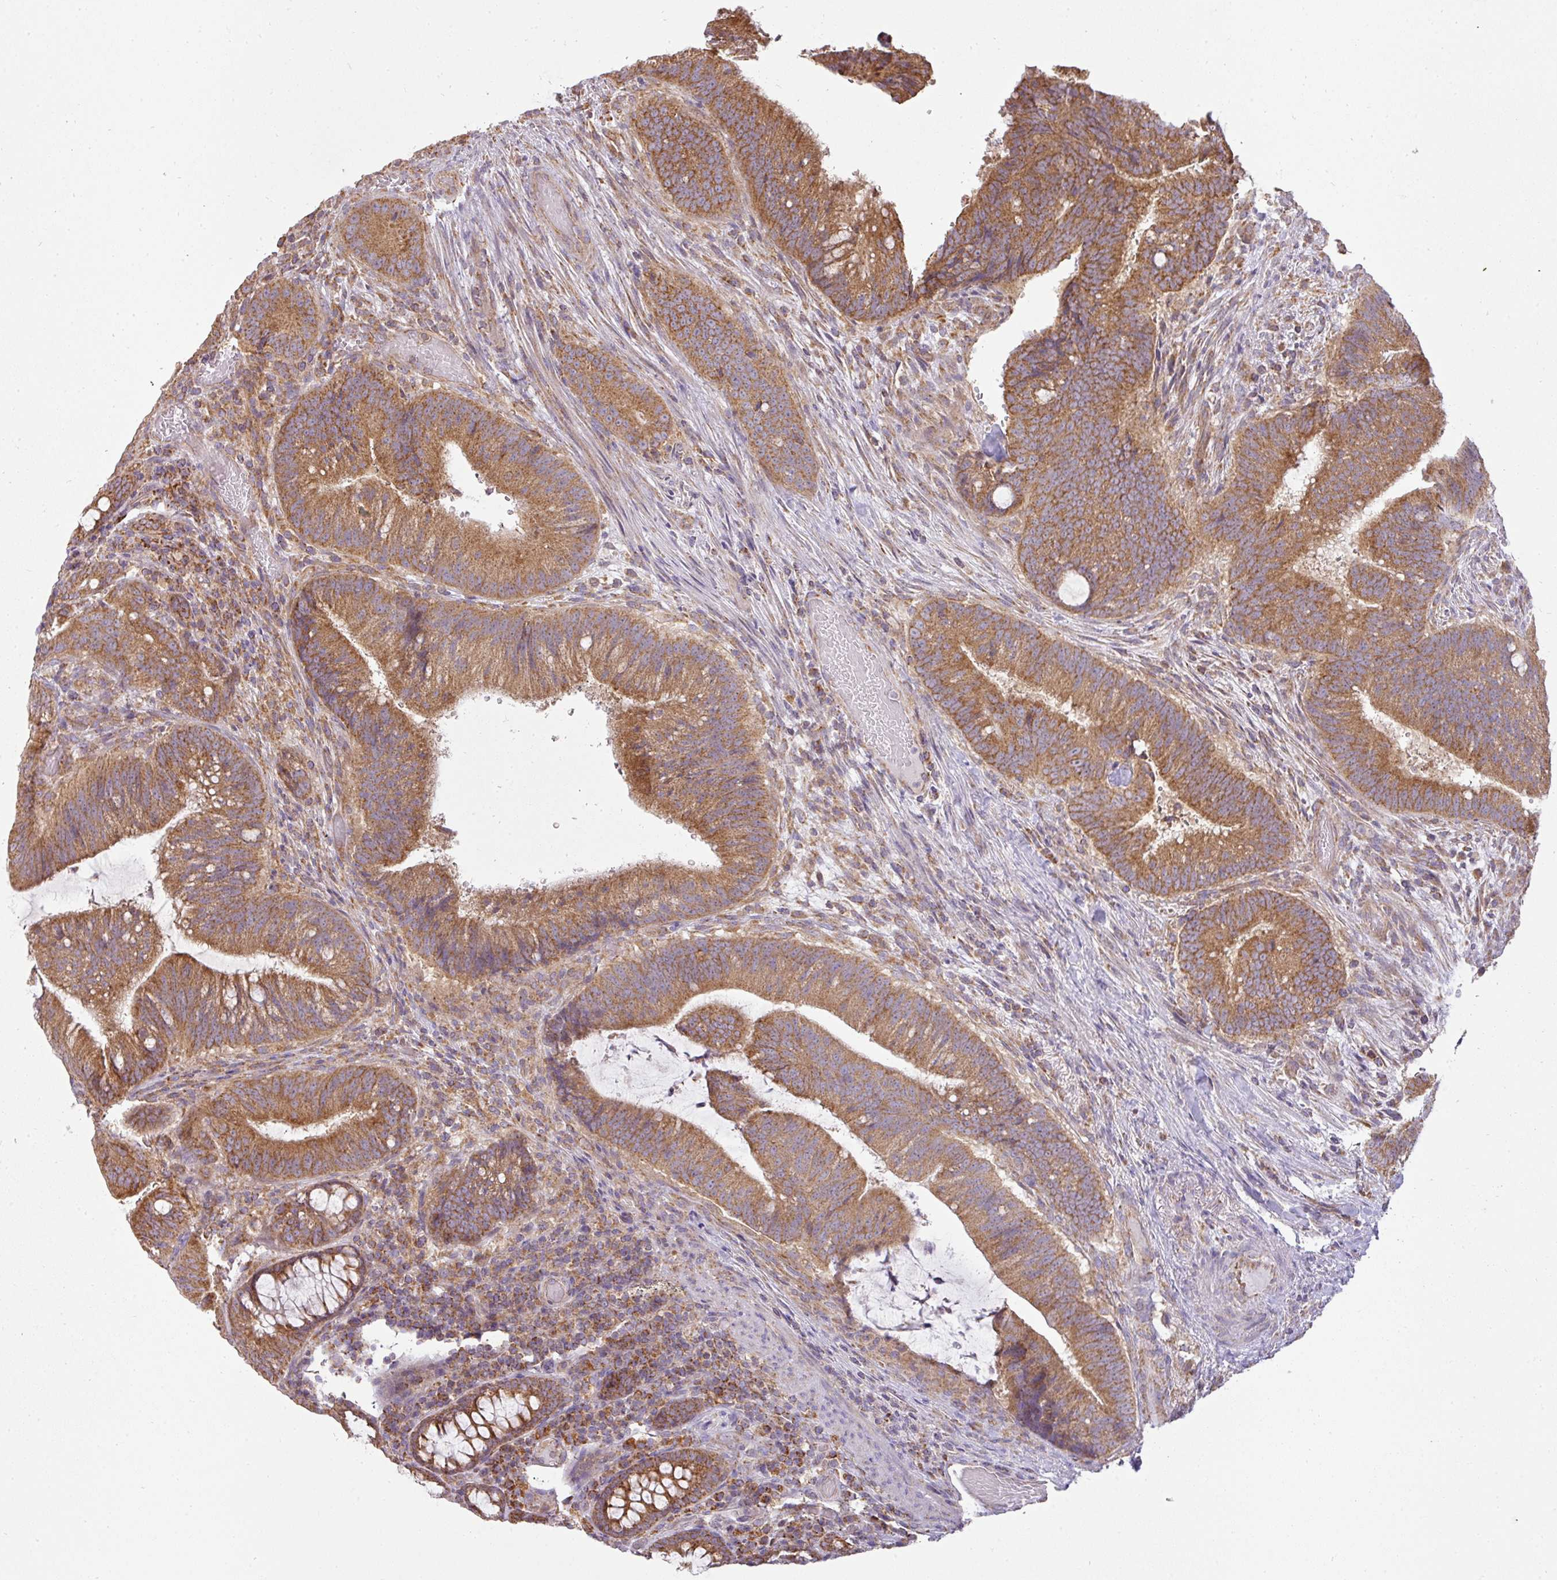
{"staining": {"intensity": "moderate", "quantity": ">75%", "location": "cytoplasmic/membranous"}, "tissue": "colorectal cancer", "cell_type": "Tumor cells", "image_type": "cancer", "snomed": [{"axis": "morphology", "description": "Adenocarcinoma, NOS"}, {"axis": "topography", "description": "Colon"}], "caption": "Colorectal adenocarcinoma stained with a brown dye shows moderate cytoplasmic/membranous positive expression in about >75% of tumor cells.", "gene": "ZNF211", "patient": {"sex": "female", "age": 43}}